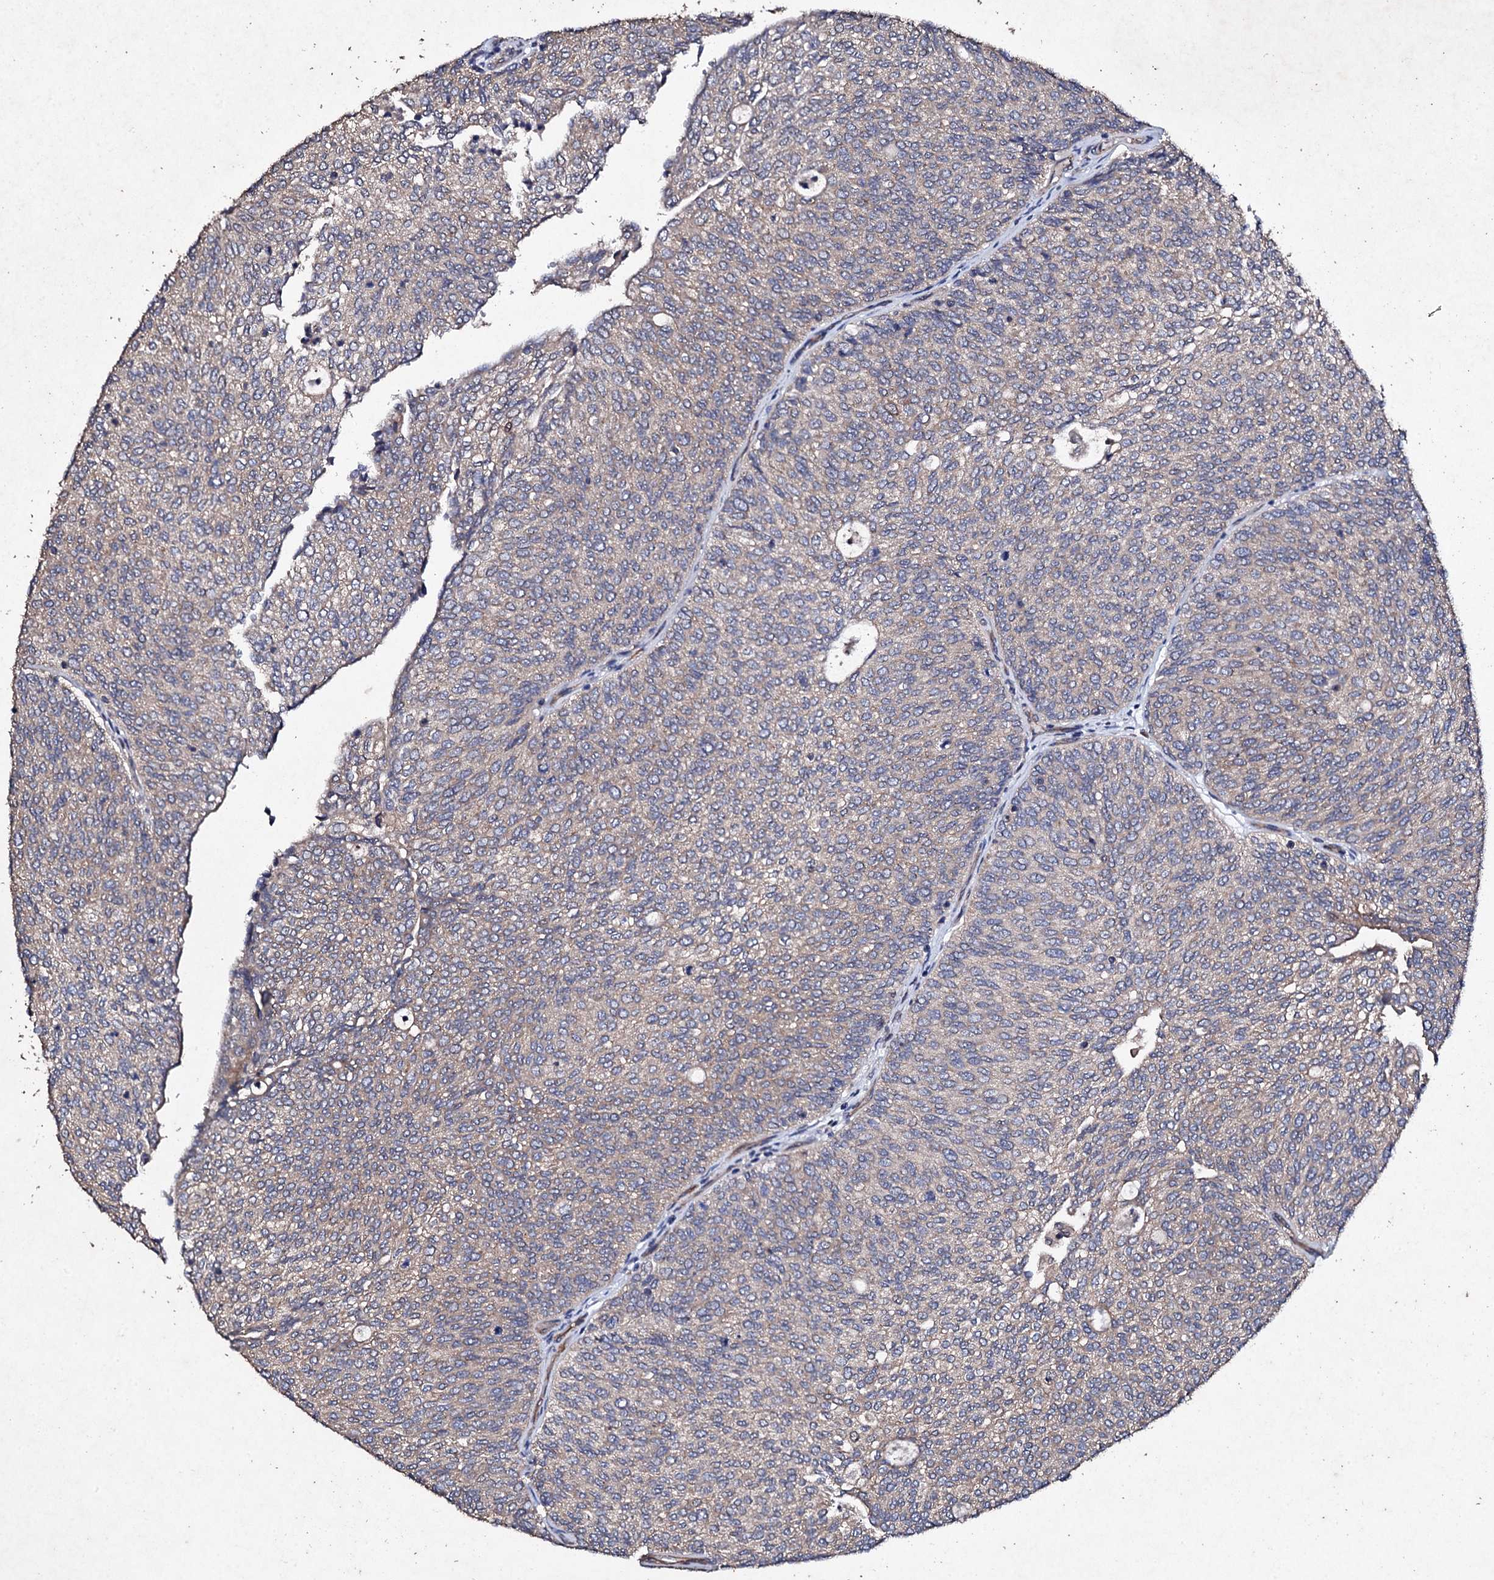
{"staining": {"intensity": "weak", "quantity": ">75%", "location": "cytoplasmic/membranous"}, "tissue": "urothelial cancer", "cell_type": "Tumor cells", "image_type": "cancer", "snomed": [{"axis": "morphology", "description": "Urothelial carcinoma, Low grade"}, {"axis": "topography", "description": "Urinary bladder"}], "caption": "A brown stain labels weak cytoplasmic/membranous positivity of a protein in human urothelial cancer tumor cells.", "gene": "MOCOS", "patient": {"sex": "female", "age": 79}}